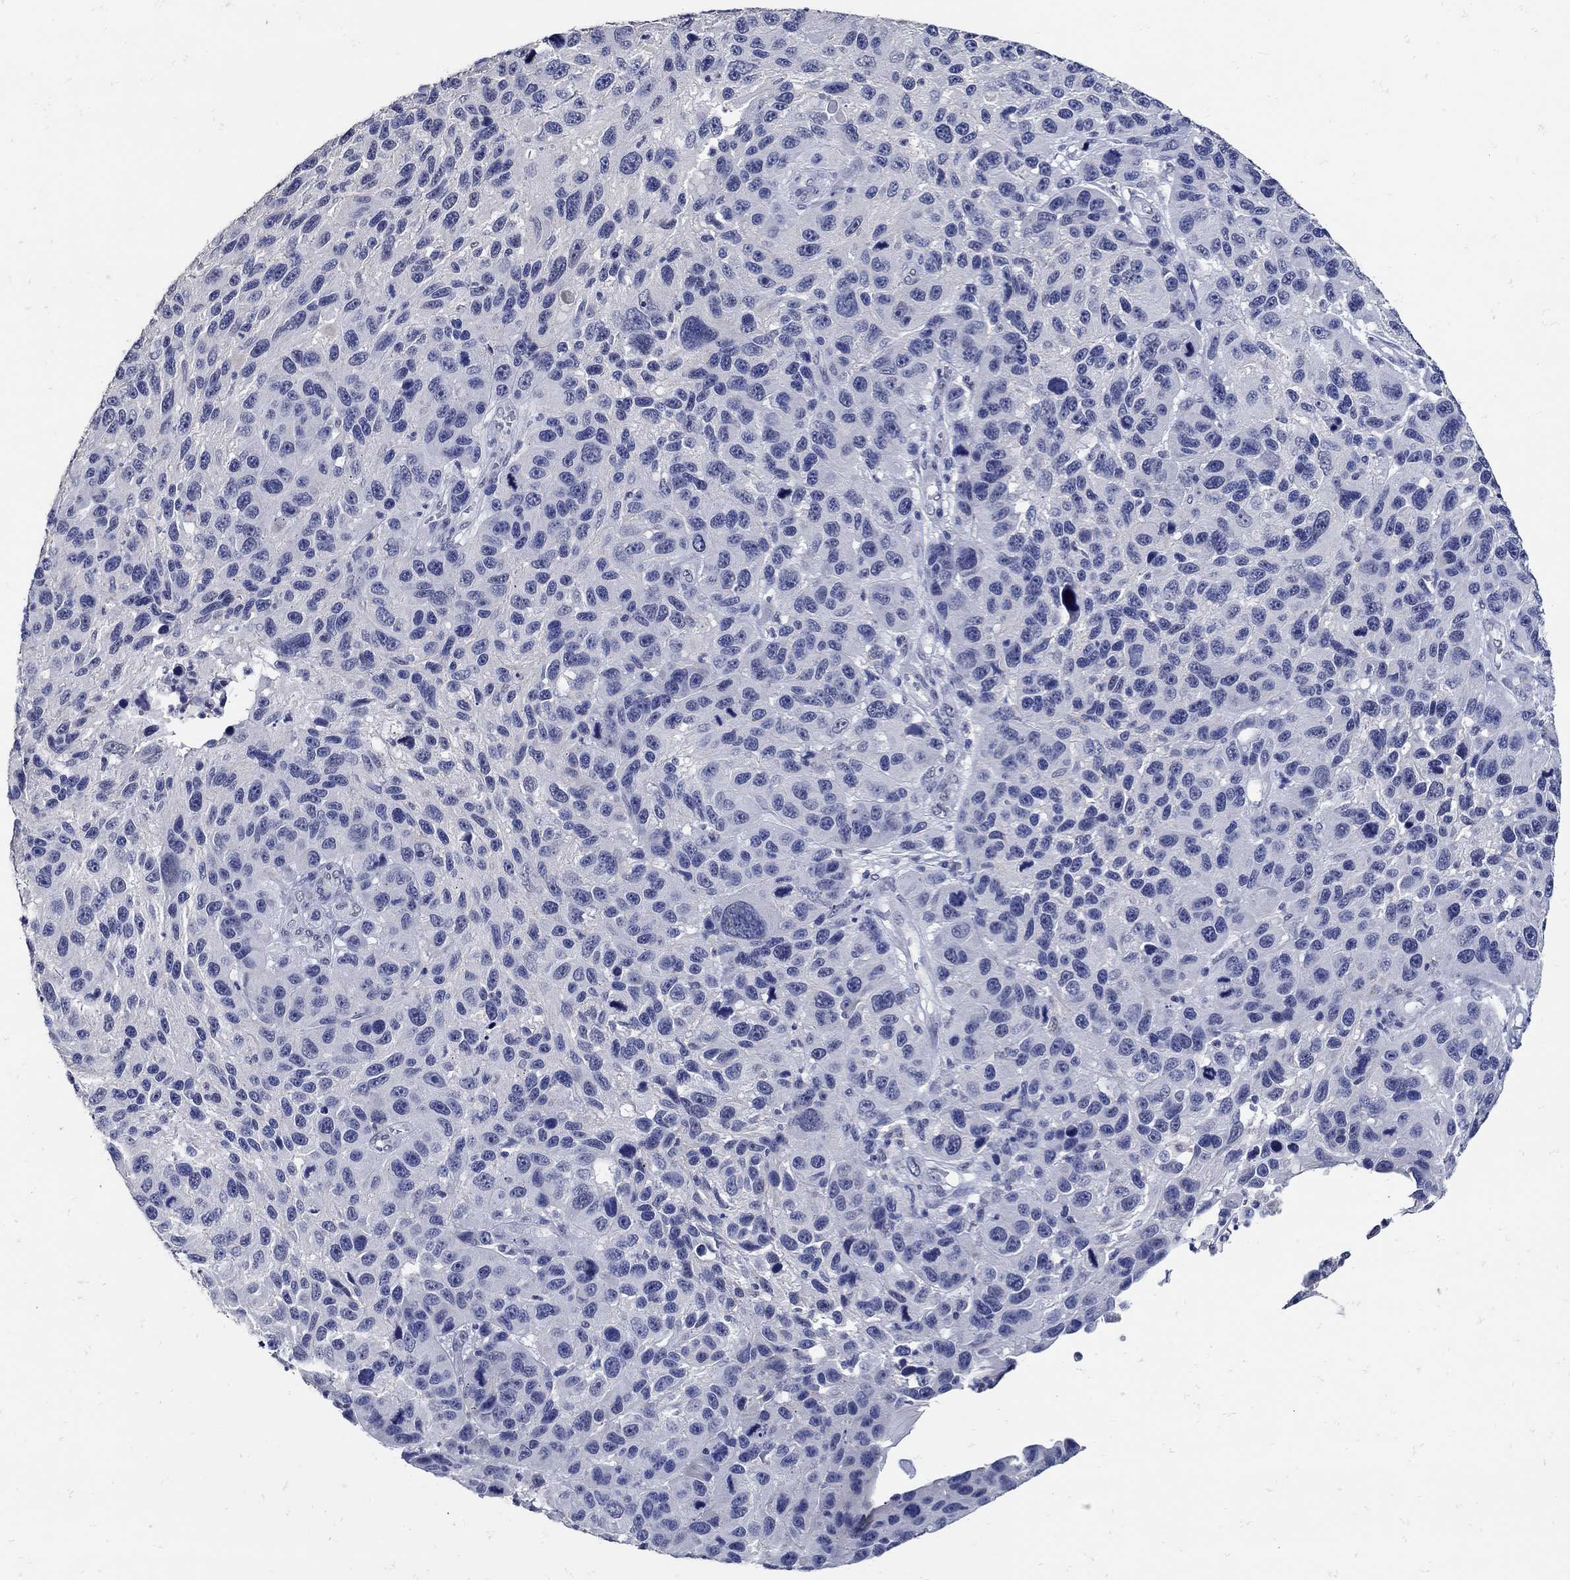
{"staining": {"intensity": "negative", "quantity": "none", "location": "none"}, "tissue": "melanoma", "cell_type": "Tumor cells", "image_type": "cancer", "snomed": [{"axis": "morphology", "description": "Malignant melanoma, NOS"}, {"axis": "topography", "description": "Skin"}], "caption": "Tumor cells show no significant protein expression in melanoma.", "gene": "KCNN3", "patient": {"sex": "male", "age": 53}}